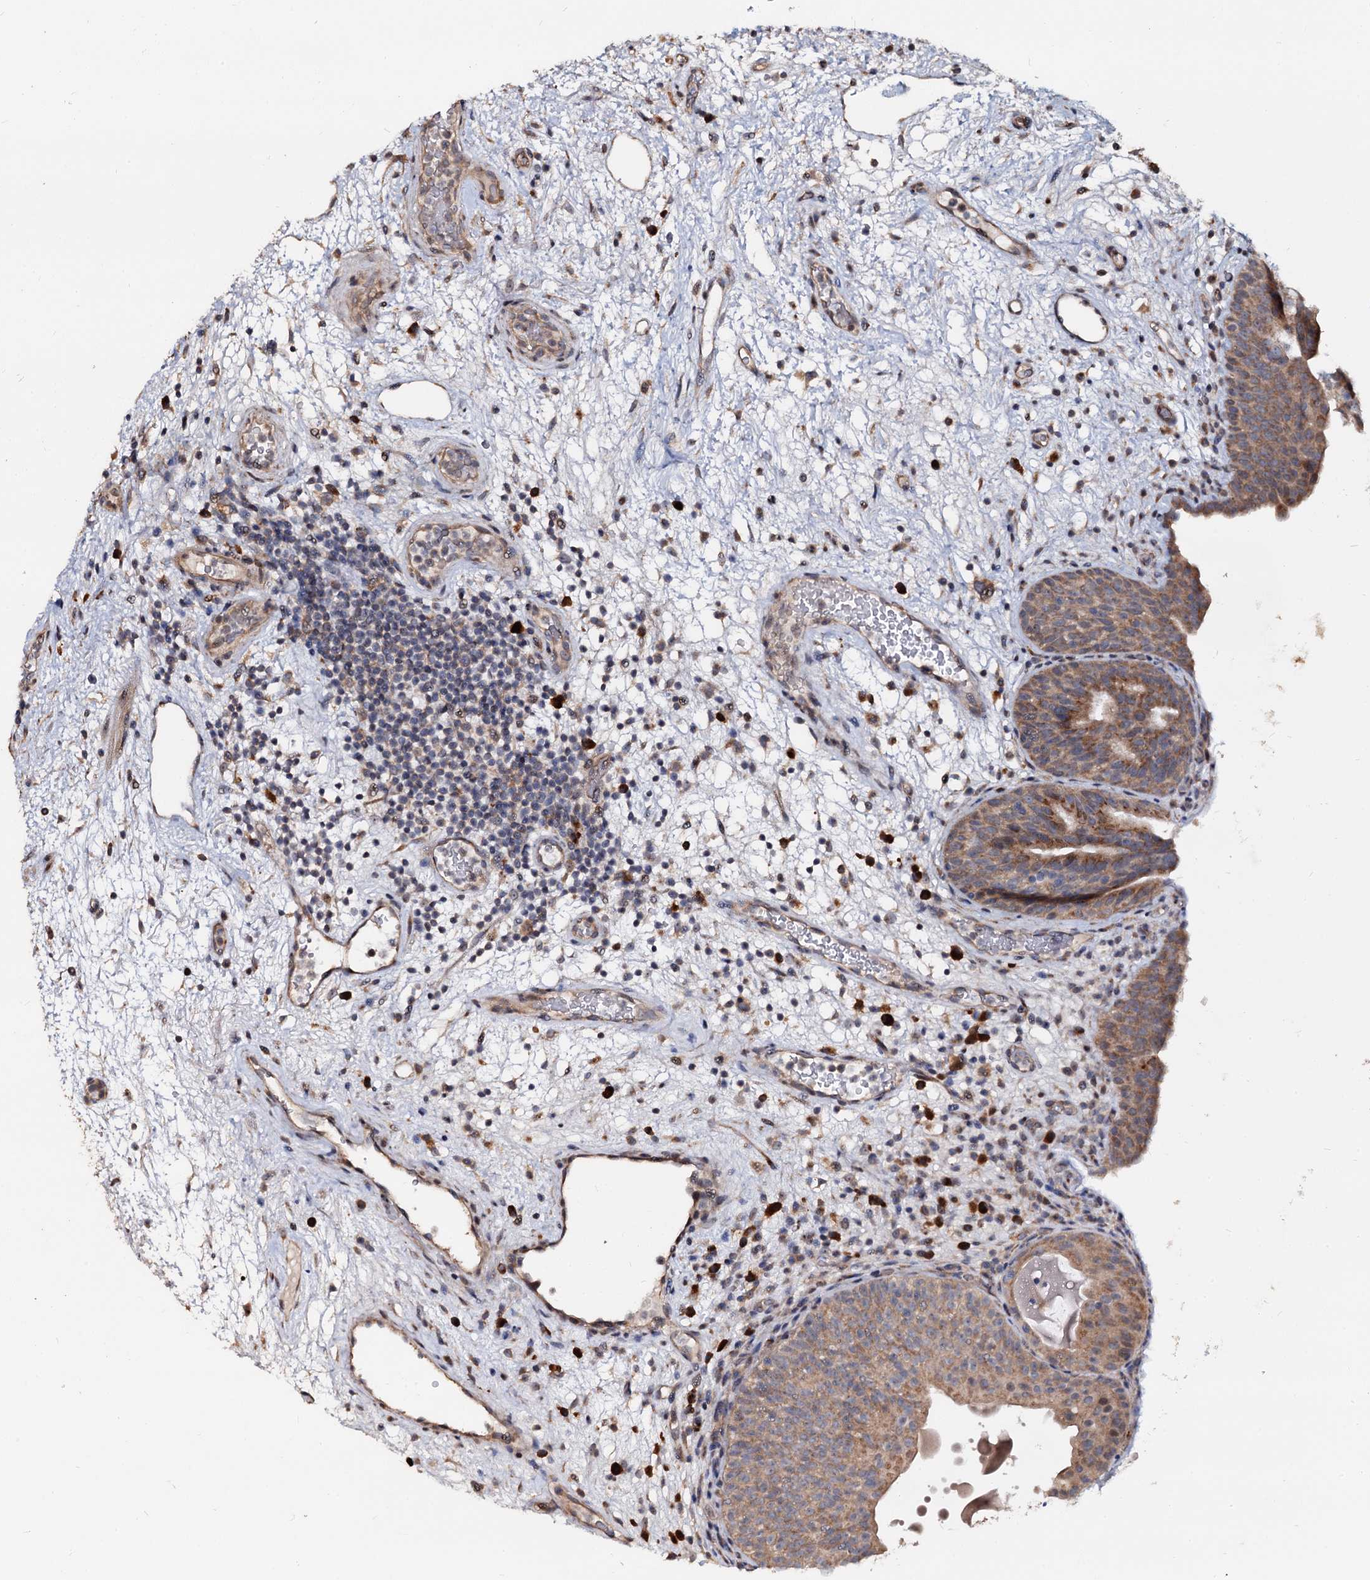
{"staining": {"intensity": "moderate", "quantity": ">75%", "location": "cytoplasmic/membranous"}, "tissue": "urinary bladder", "cell_type": "Urothelial cells", "image_type": "normal", "snomed": [{"axis": "morphology", "description": "Normal tissue, NOS"}, {"axis": "topography", "description": "Urinary bladder"}], "caption": "Urinary bladder stained with a brown dye shows moderate cytoplasmic/membranous positive expression in about >75% of urothelial cells.", "gene": "WWC3", "patient": {"sex": "male", "age": 71}}